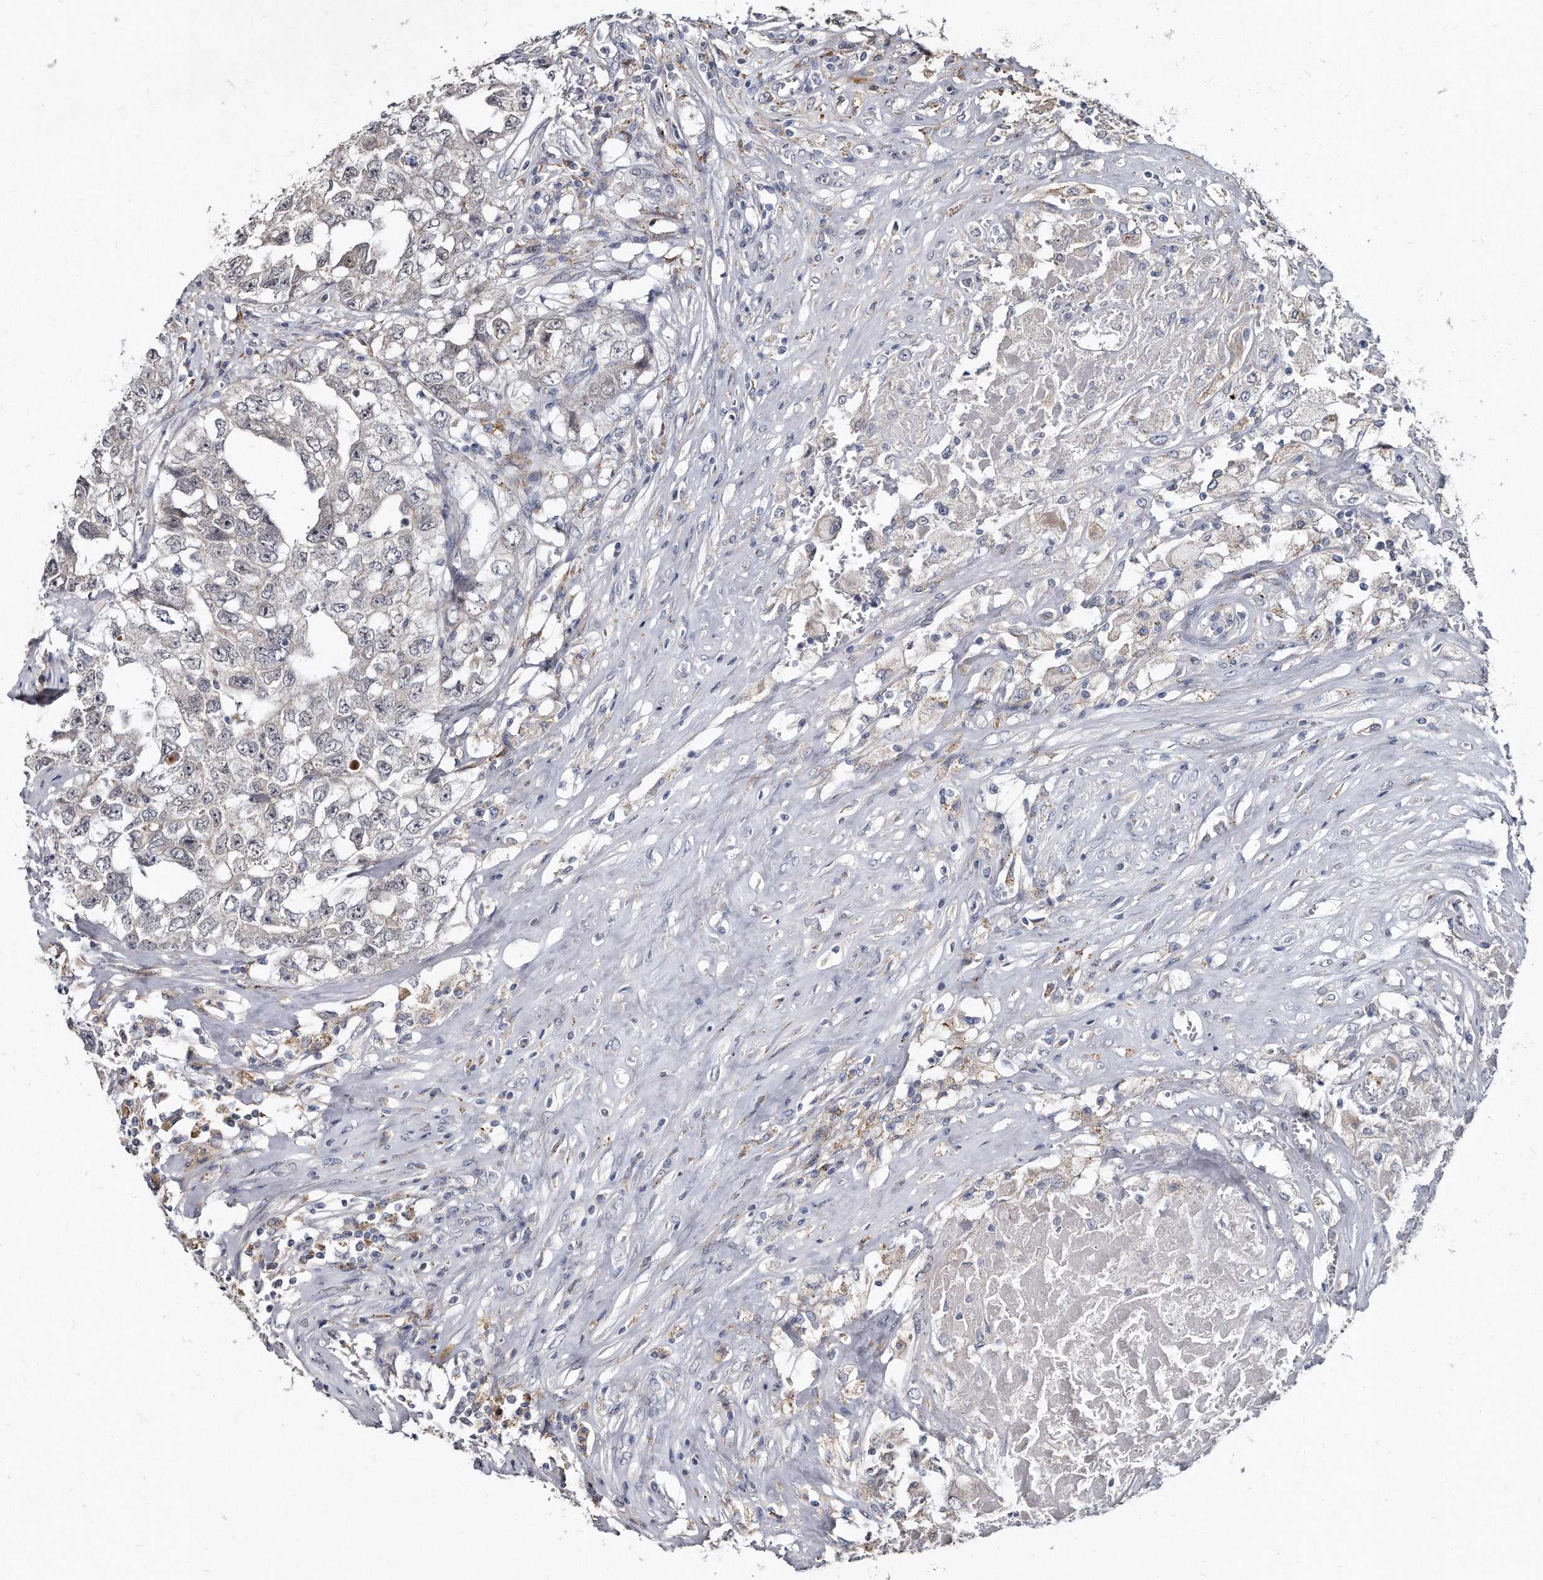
{"staining": {"intensity": "negative", "quantity": "none", "location": "none"}, "tissue": "testis cancer", "cell_type": "Tumor cells", "image_type": "cancer", "snomed": [{"axis": "morphology", "description": "Seminoma, NOS"}, {"axis": "morphology", "description": "Carcinoma, Embryonal, NOS"}, {"axis": "topography", "description": "Testis"}], "caption": "This is a photomicrograph of IHC staining of testis cancer (seminoma), which shows no positivity in tumor cells. Brightfield microscopy of immunohistochemistry stained with DAB (3,3'-diaminobenzidine) (brown) and hematoxylin (blue), captured at high magnification.", "gene": "KLHDC3", "patient": {"sex": "male", "age": 43}}